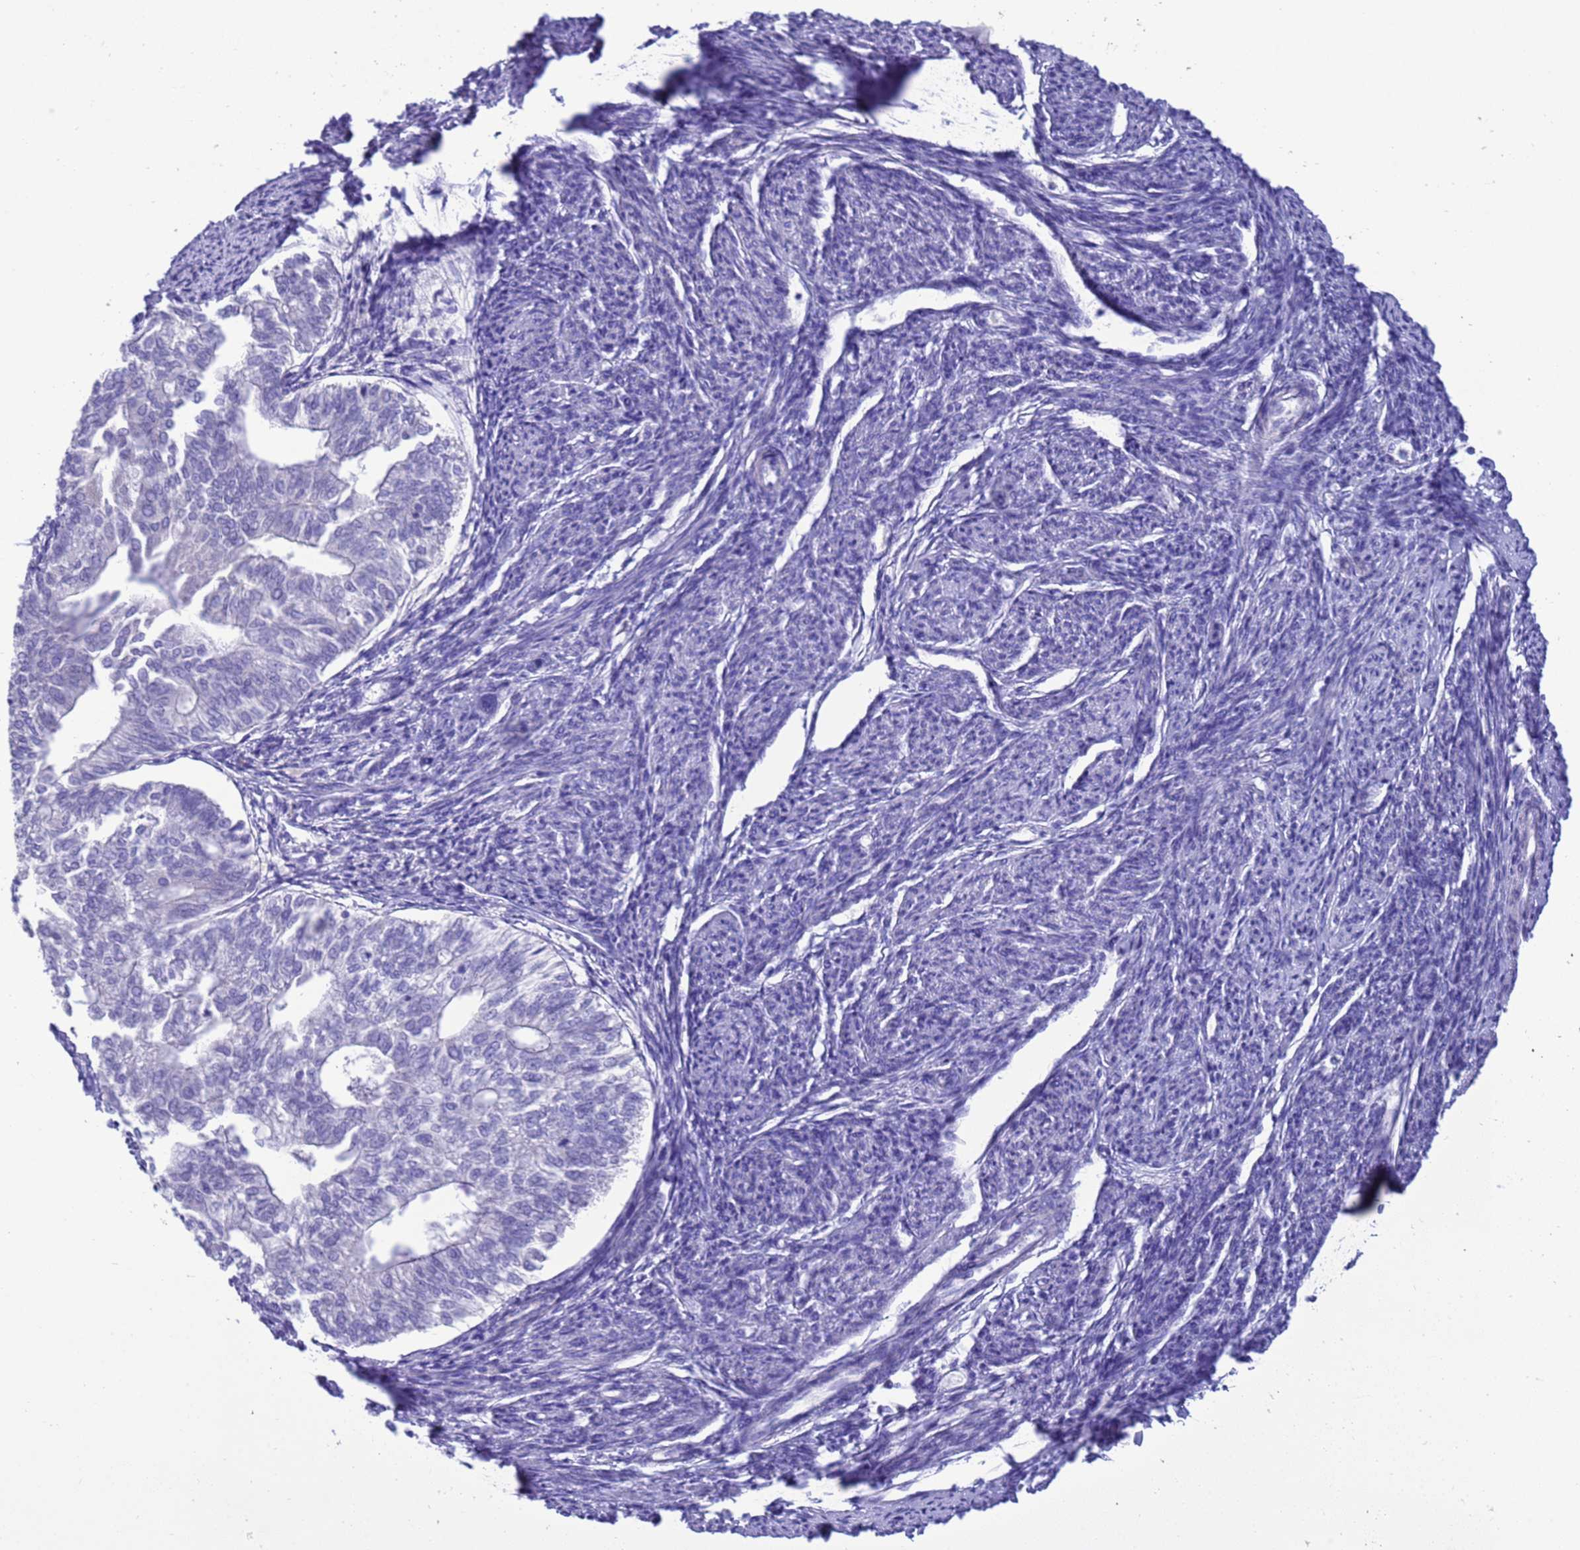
{"staining": {"intensity": "negative", "quantity": "none", "location": "none"}, "tissue": "smooth muscle", "cell_type": "Smooth muscle cells", "image_type": "normal", "snomed": [{"axis": "morphology", "description": "Normal tissue, NOS"}, {"axis": "topography", "description": "Smooth muscle"}, {"axis": "topography", "description": "Uterus"}], "caption": "This is an IHC micrograph of normal smooth muscle. There is no positivity in smooth muscle cells.", "gene": "GSTM1", "patient": {"sex": "female", "age": 59}}